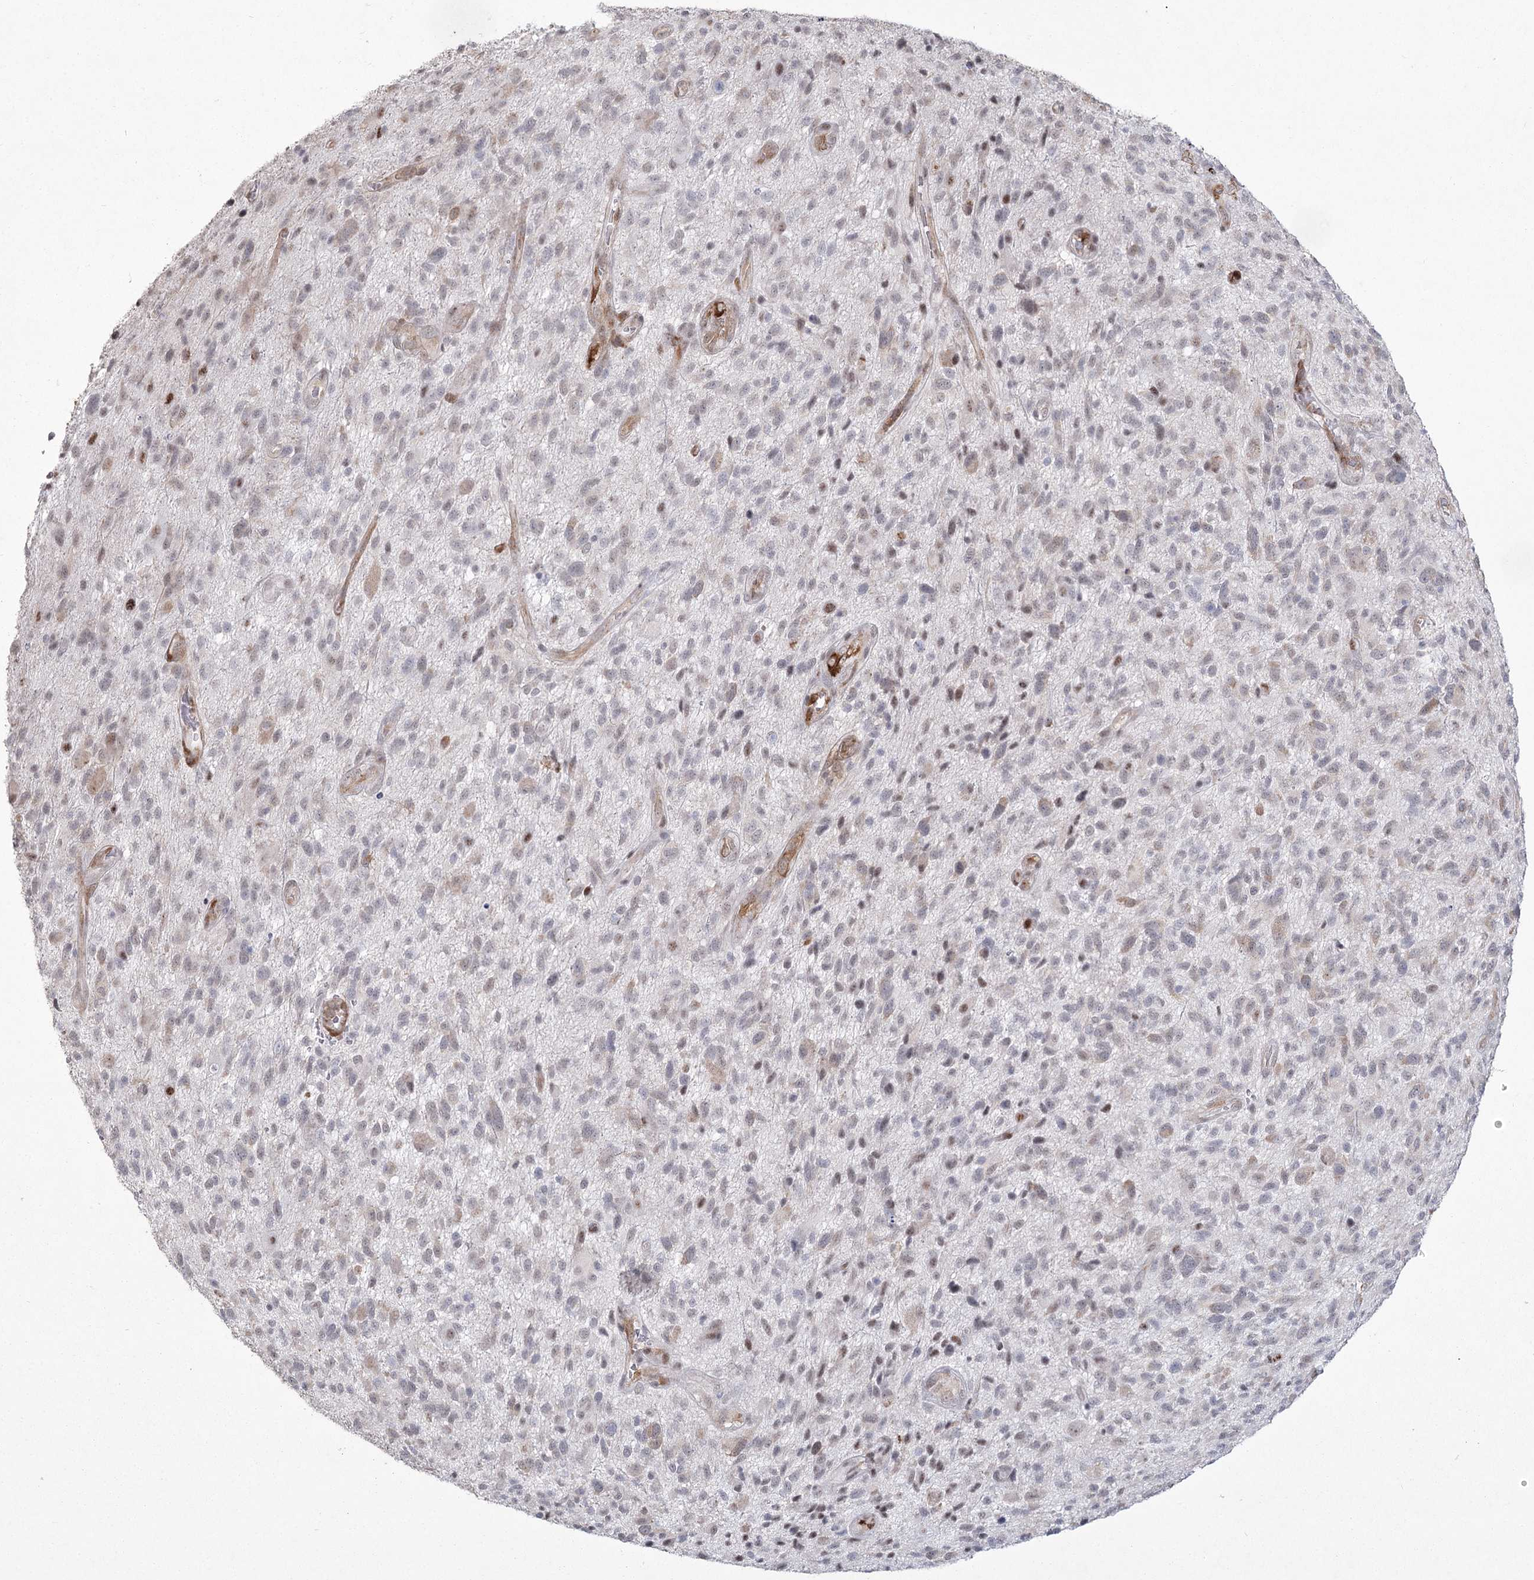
{"staining": {"intensity": "weak", "quantity": "25%-75%", "location": "nuclear"}, "tissue": "glioma", "cell_type": "Tumor cells", "image_type": "cancer", "snomed": [{"axis": "morphology", "description": "Glioma, malignant, High grade"}, {"axis": "topography", "description": "Brain"}], "caption": "Weak nuclear staining for a protein is identified in approximately 25%-75% of tumor cells of malignant glioma (high-grade) using immunohistochemistry (IHC).", "gene": "YBX3", "patient": {"sex": "male", "age": 47}}